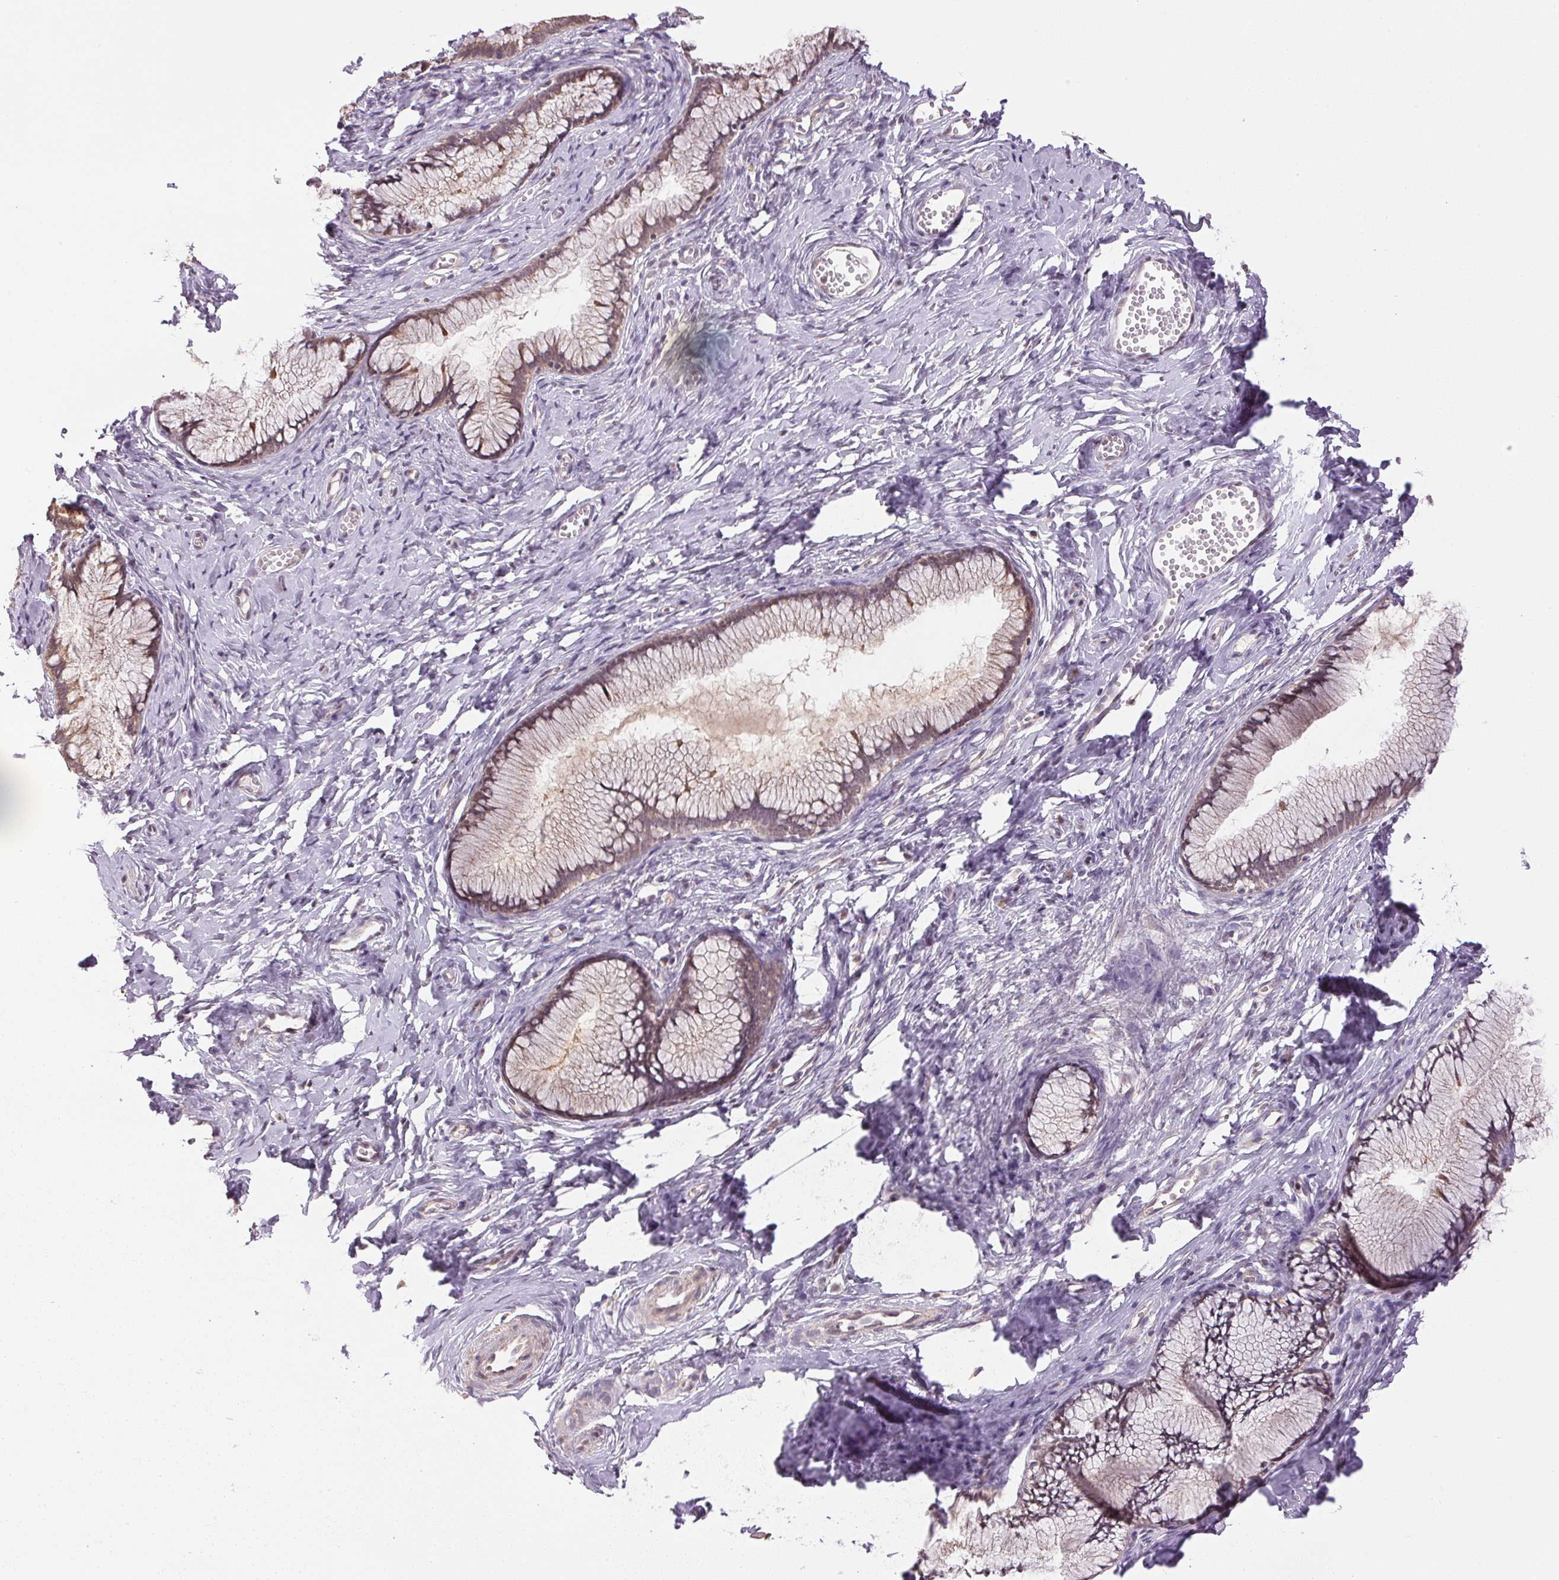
{"staining": {"intensity": "weak", "quantity": "25%-75%", "location": "cytoplasmic/membranous"}, "tissue": "cervix", "cell_type": "Glandular cells", "image_type": "normal", "snomed": [{"axis": "morphology", "description": "Normal tissue, NOS"}, {"axis": "topography", "description": "Cervix"}], "caption": "Protein expression by IHC reveals weak cytoplasmic/membranous positivity in about 25%-75% of glandular cells in unremarkable cervix. The protein of interest is shown in brown color, while the nuclei are stained blue.", "gene": "SC5D", "patient": {"sex": "female", "age": 40}}